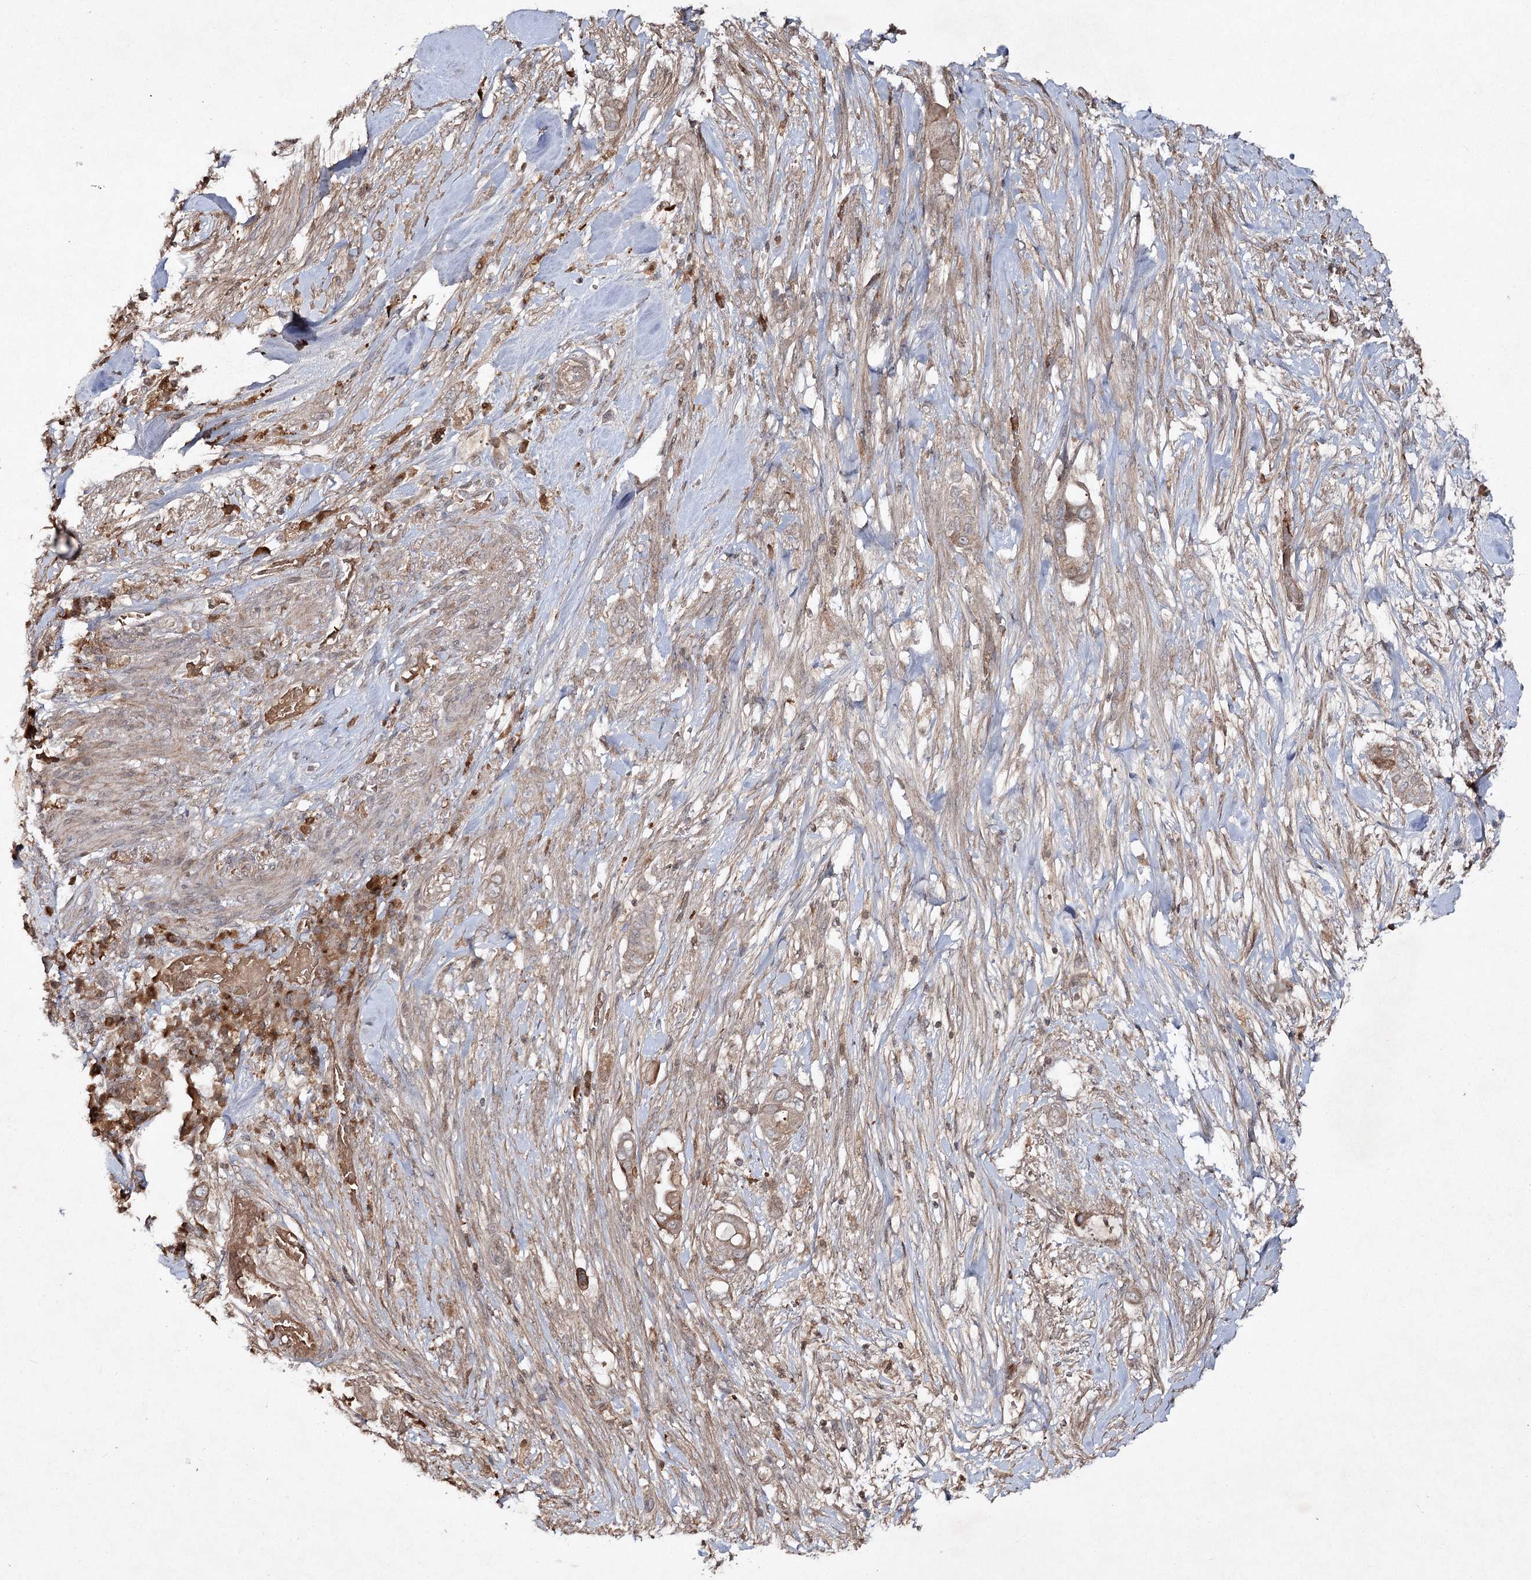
{"staining": {"intensity": "weak", "quantity": "<25%", "location": "cytoplasmic/membranous"}, "tissue": "pancreatic cancer", "cell_type": "Tumor cells", "image_type": "cancer", "snomed": [{"axis": "morphology", "description": "Adenocarcinoma, NOS"}, {"axis": "topography", "description": "Pancreas"}], "caption": "A histopathology image of adenocarcinoma (pancreatic) stained for a protein shows no brown staining in tumor cells.", "gene": "CYP2B6", "patient": {"sex": "male", "age": 68}}